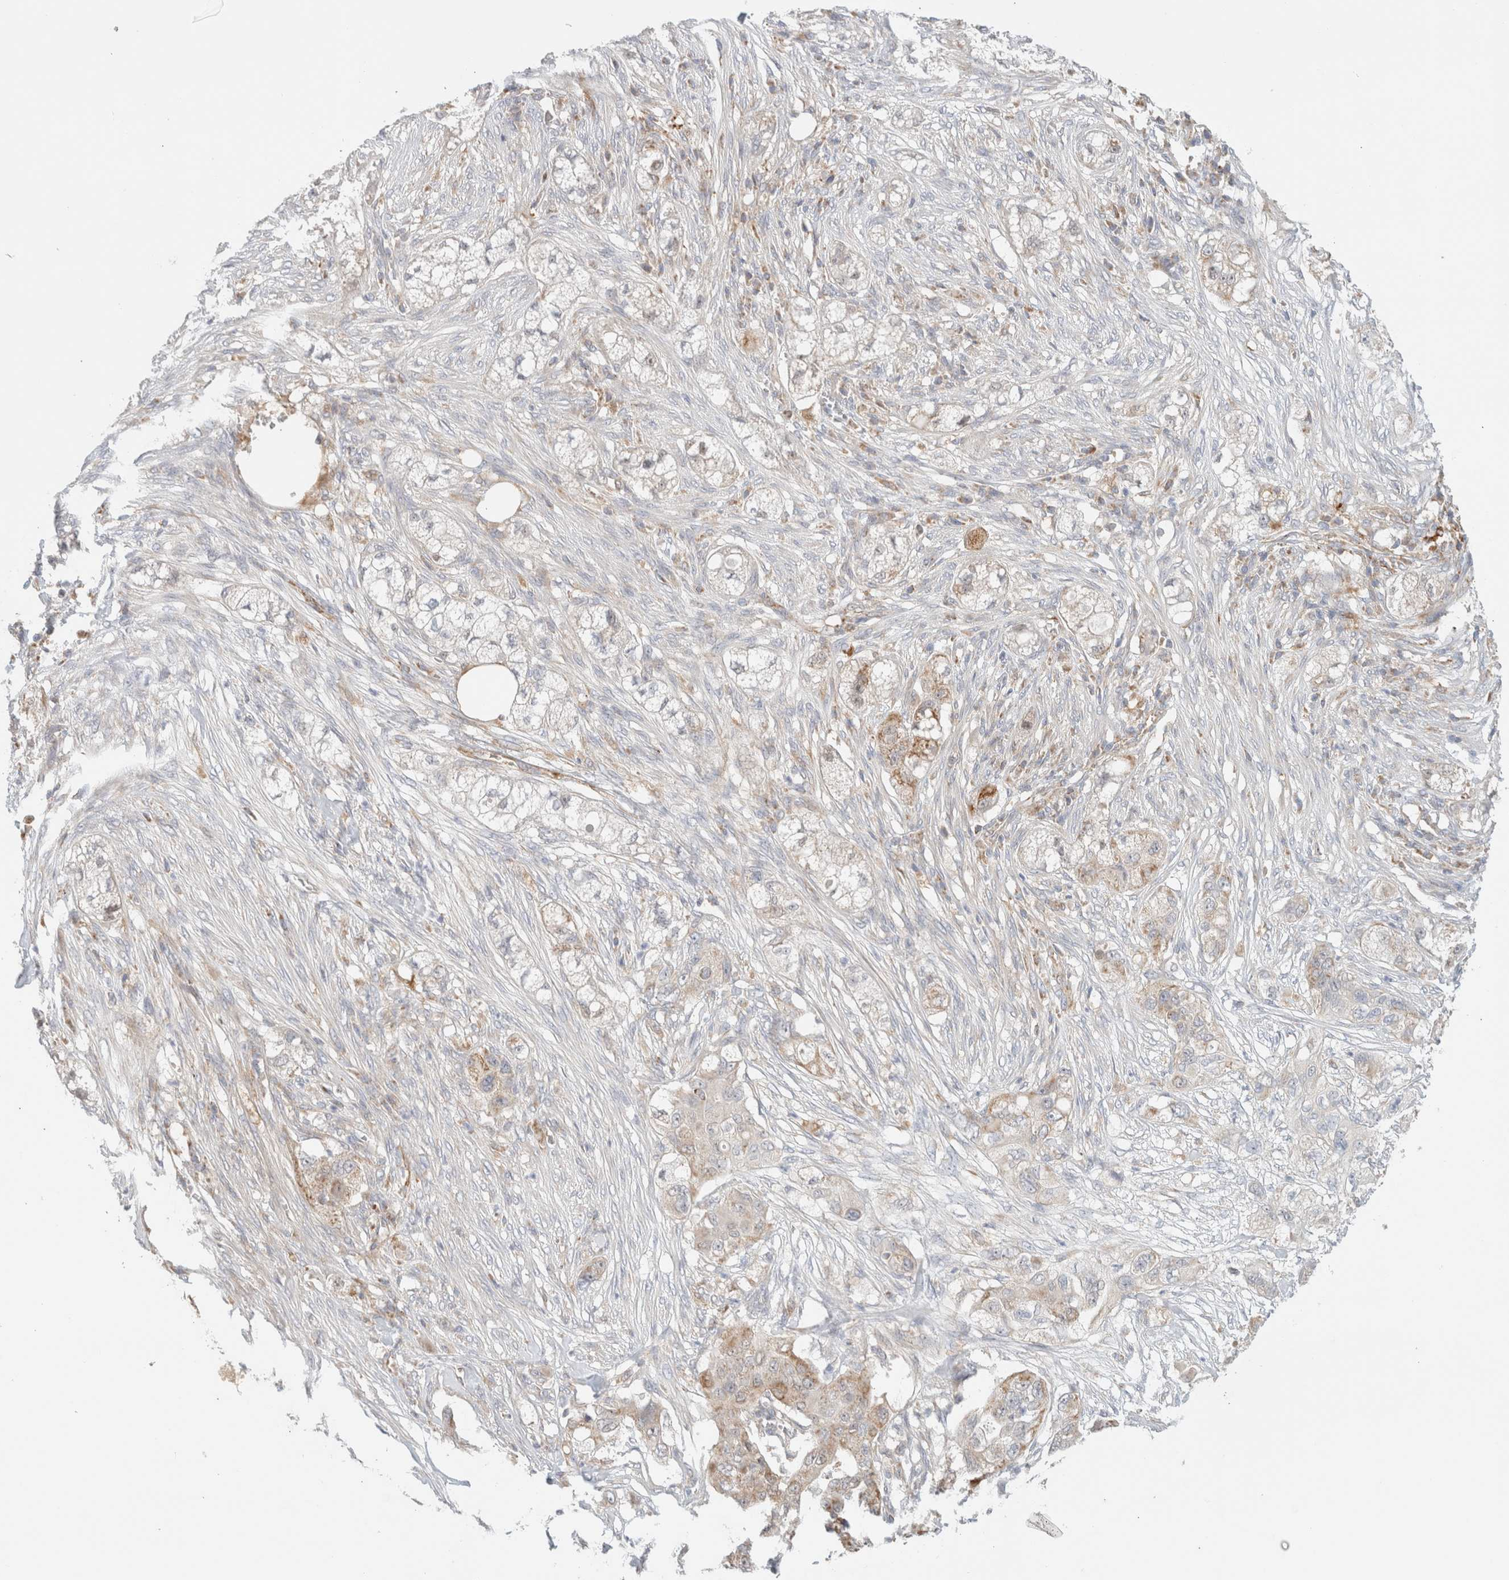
{"staining": {"intensity": "moderate", "quantity": "<25%", "location": "cytoplasmic/membranous"}, "tissue": "pancreatic cancer", "cell_type": "Tumor cells", "image_type": "cancer", "snomed": [{"axis": "morphology", "description": "Adenocarcinoma, NOS"}, {"axis": "topography", "description": "Pancreas"}], "caption": "DAB immunohistochemical staining of adenocarcinoma (pancreatic) displays moderate cytoplasmic/membranous protein positivity in about <25% of tumor cells.", "gene": "MRM3", "patient": {"sex": "female", "age": 78}}